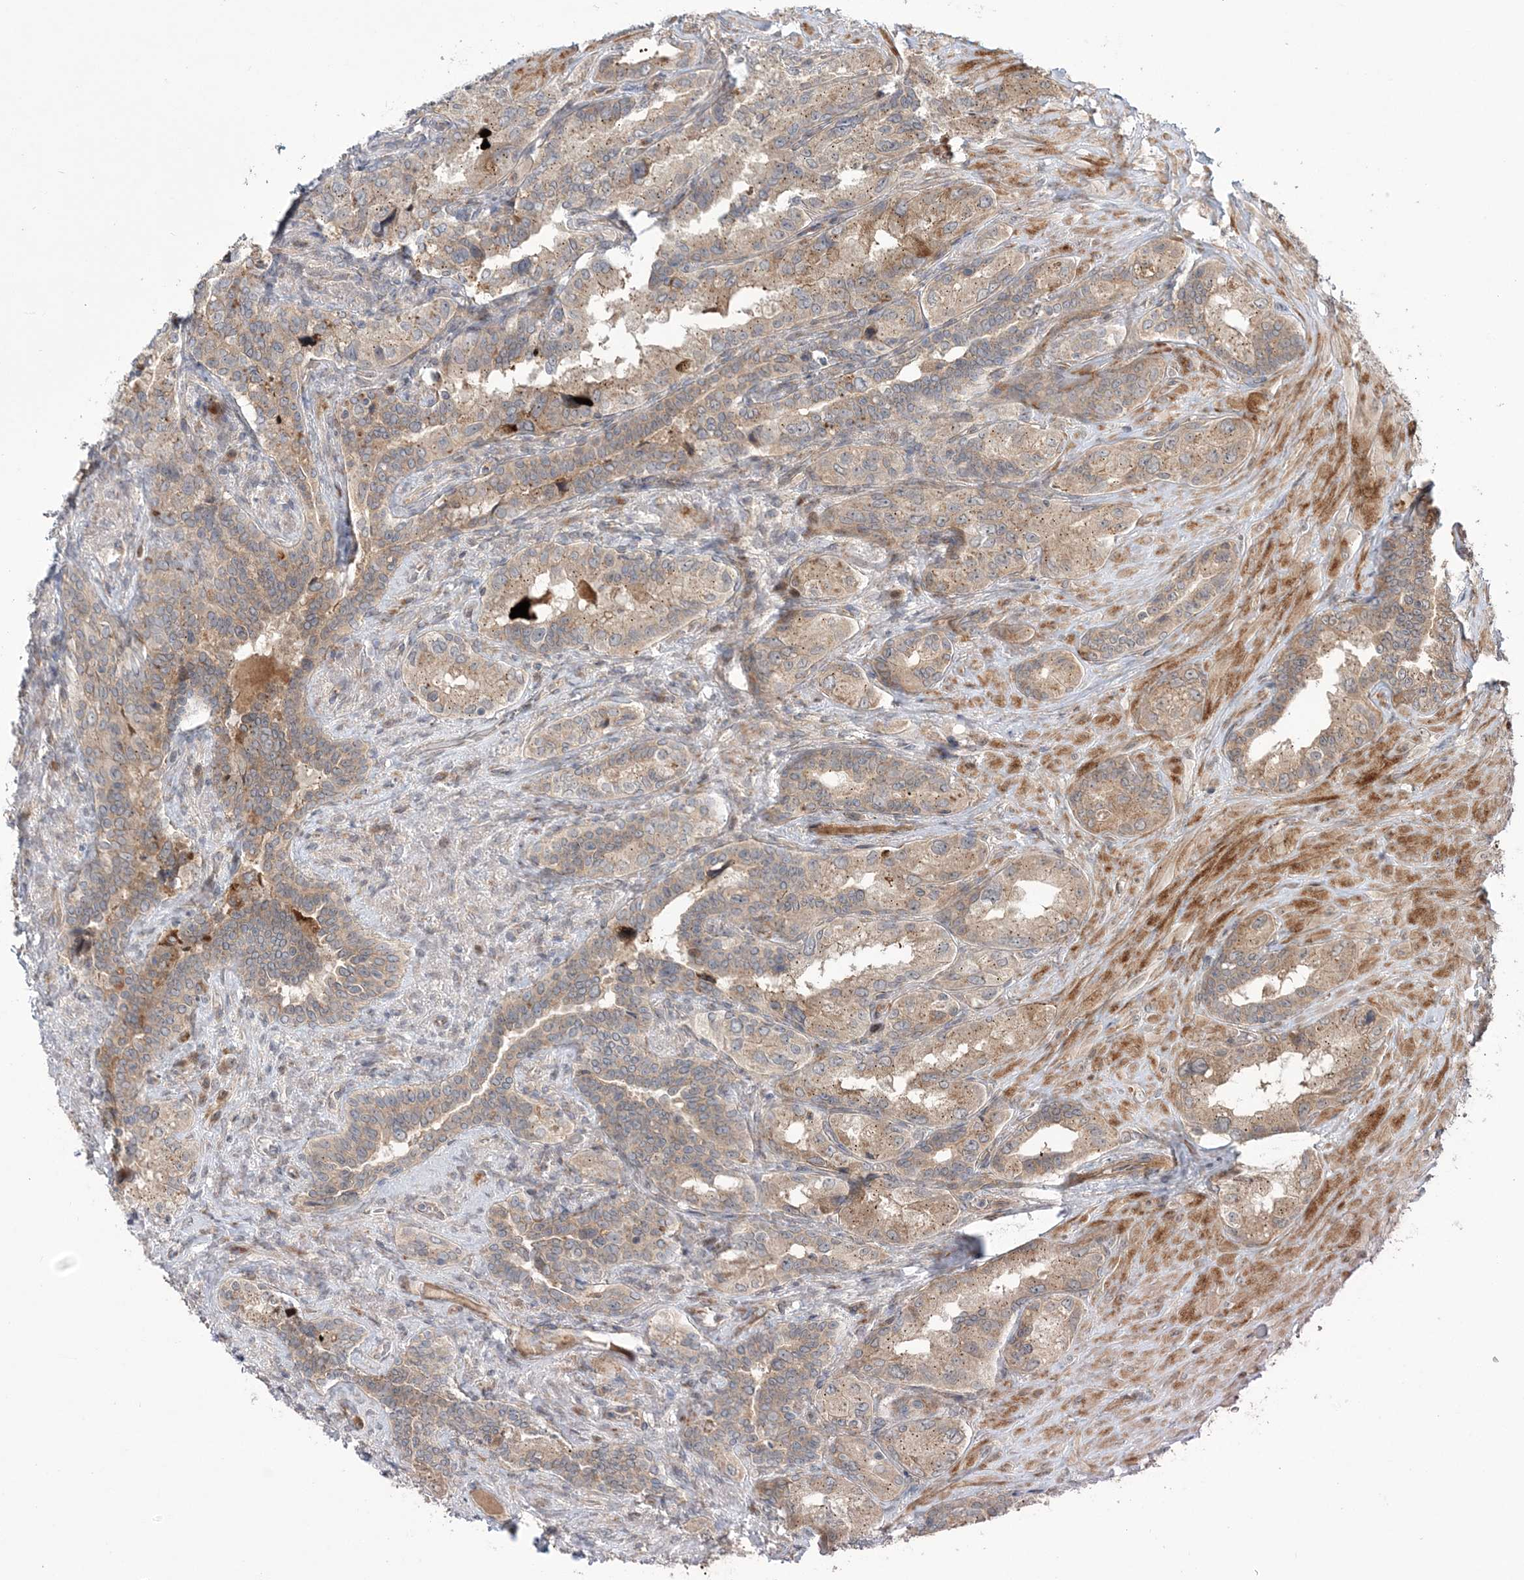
{"staining": {"intensity": "moderate", "quantity": "25%-75%", "location": "cytoplasmic/membranous"}, "tissue": "seminal vesicle", "cell_type": "Glandular cells", "image_type": "normal", "snomed": [{"axis": "morphology", "description": "Normal tissue, NOS"}, {"axis": "topography", "description": "Seminal veicle"}, {"axis": "topography", "description": "Peripheral nerve tissue"}], "caption": "Immunohistochemical staining of normal human seminal vesicle displays moderate cytoplasmic/membranous protein positivity in approximately 25%-75% of glandular cells. The protein is shown in brown color, while the nuclei are stained blue.", "gene": "UBTD2", "patient": {"sex": "male", "age": 67}}